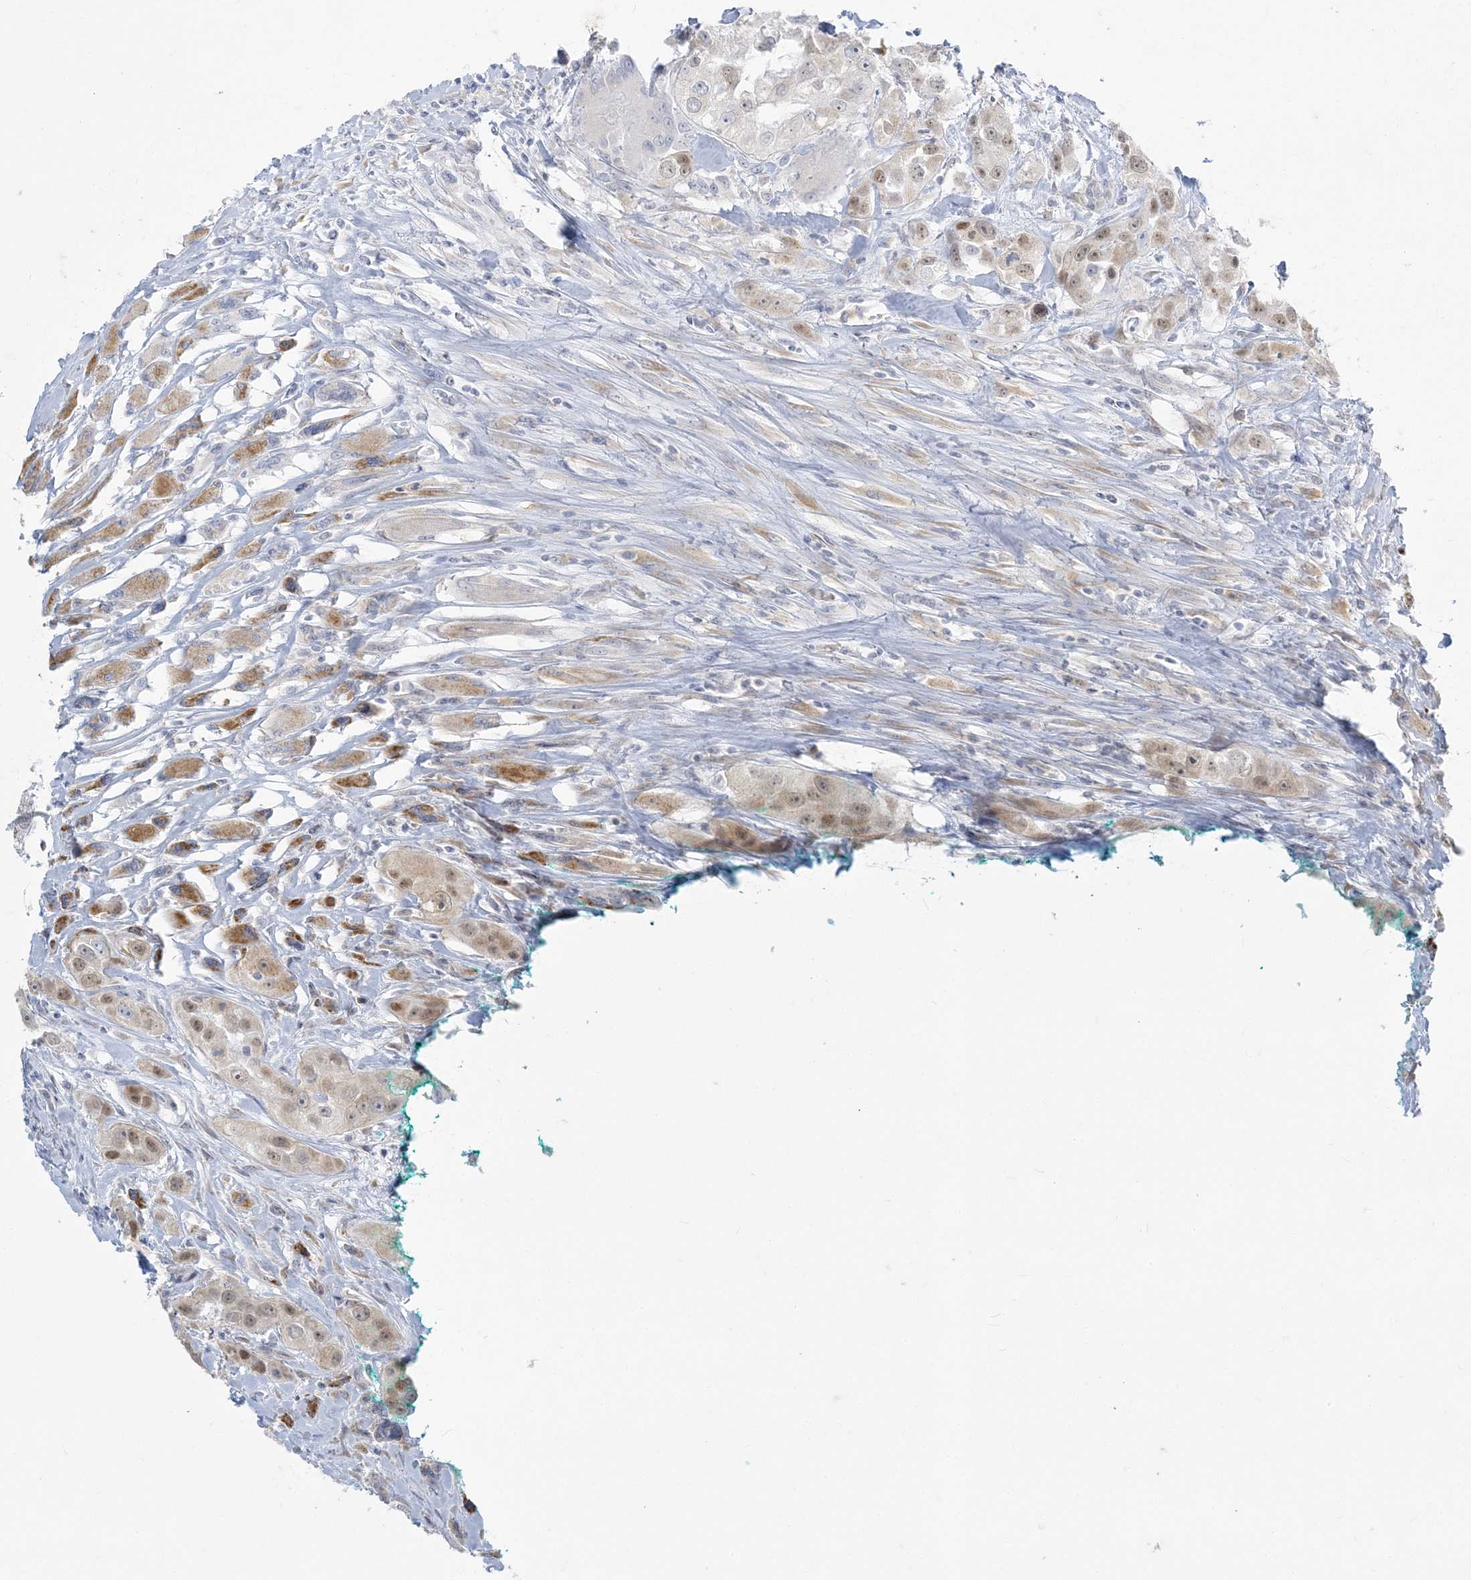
{"staining": {"intensity": "weak", "quantity": "25%-75%", "location": "cytoplasmic/membranous"}, "tissue": "head and neck cancer", "cell_type": "Tumor cells", "image_type": "cancer", "snomed": [{"axis": "morphology", "description": "Normal tissue, NOS"}, {"axis": "morphology", "description": "Squamous cell carcinoma, NOS"}, {"axis": "topography", "description": "Skeletal muscle"}, {"axis": "topography", "description": "Head-Neck"}], "caption": "Tumor cells demonstrate low levels of weak cytoplasmic/membranous positivity in approximately 25%-75% of cells in human head and neck cancer (squamous cell carcinoma).", "gene": "ZC3H6", "patient": {"sex": "male", "age": 51}}